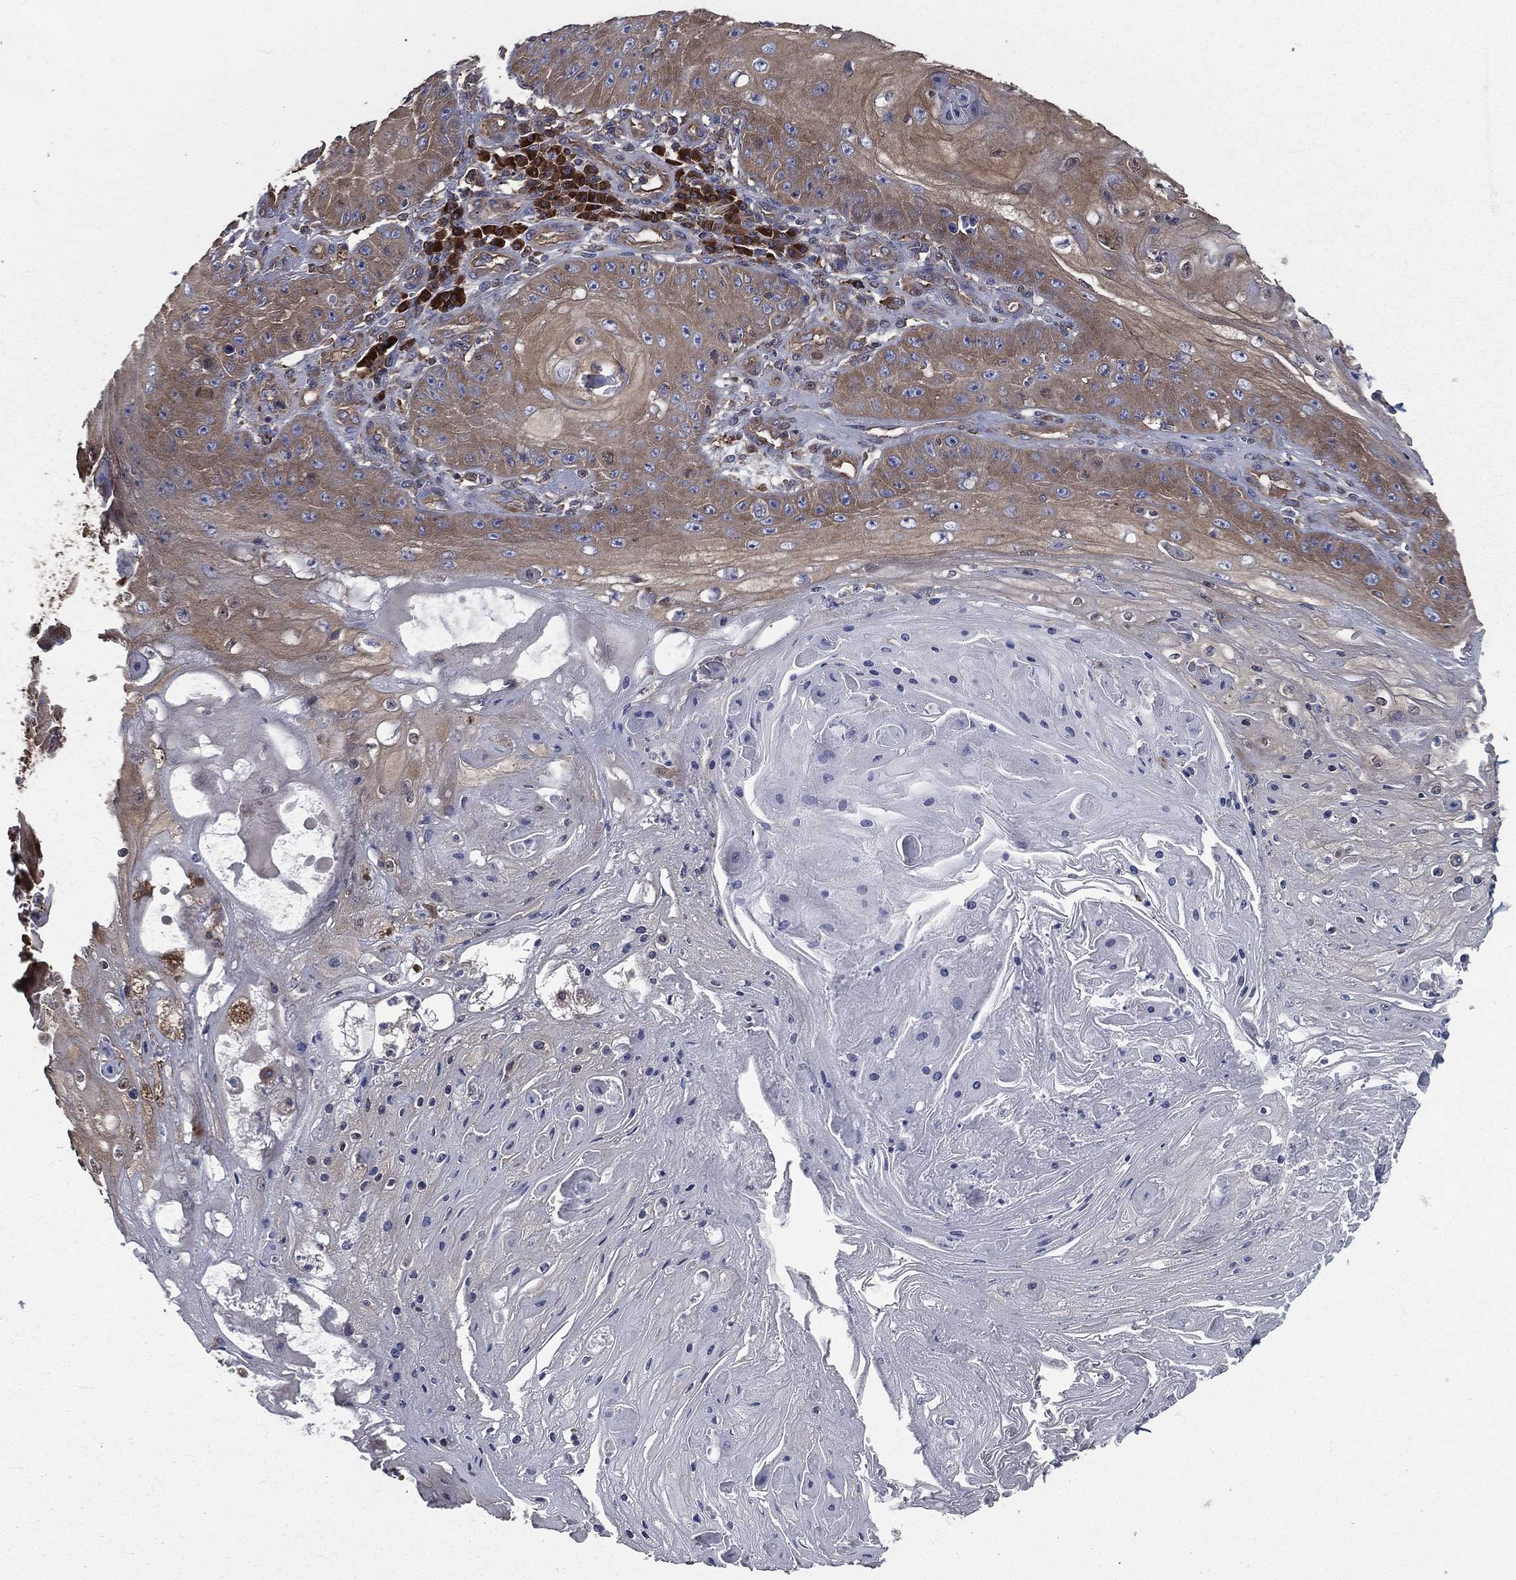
{"staining": {"intensity": "weak", "quantity": ">75%", "location": "cytoplasmic/membranous"}, "tissue": "skin cancer", "cell_type": "Tumor cells", "image_type": "cancer", "snomed": [{"axis": "morphology", "description": "Squamous cell carcinoma, NOS"}, {"axis": "topography", "description": "Skin"}], "caption": "DAB immunohistochemical staining of skin squamous cell carcinoma demonstrates weak cytoplasmic/membranous protein positivity in approximately >75% of tumor cells.", "gene": "SARS1", "patient": {"sex": "male", "age": 70}}